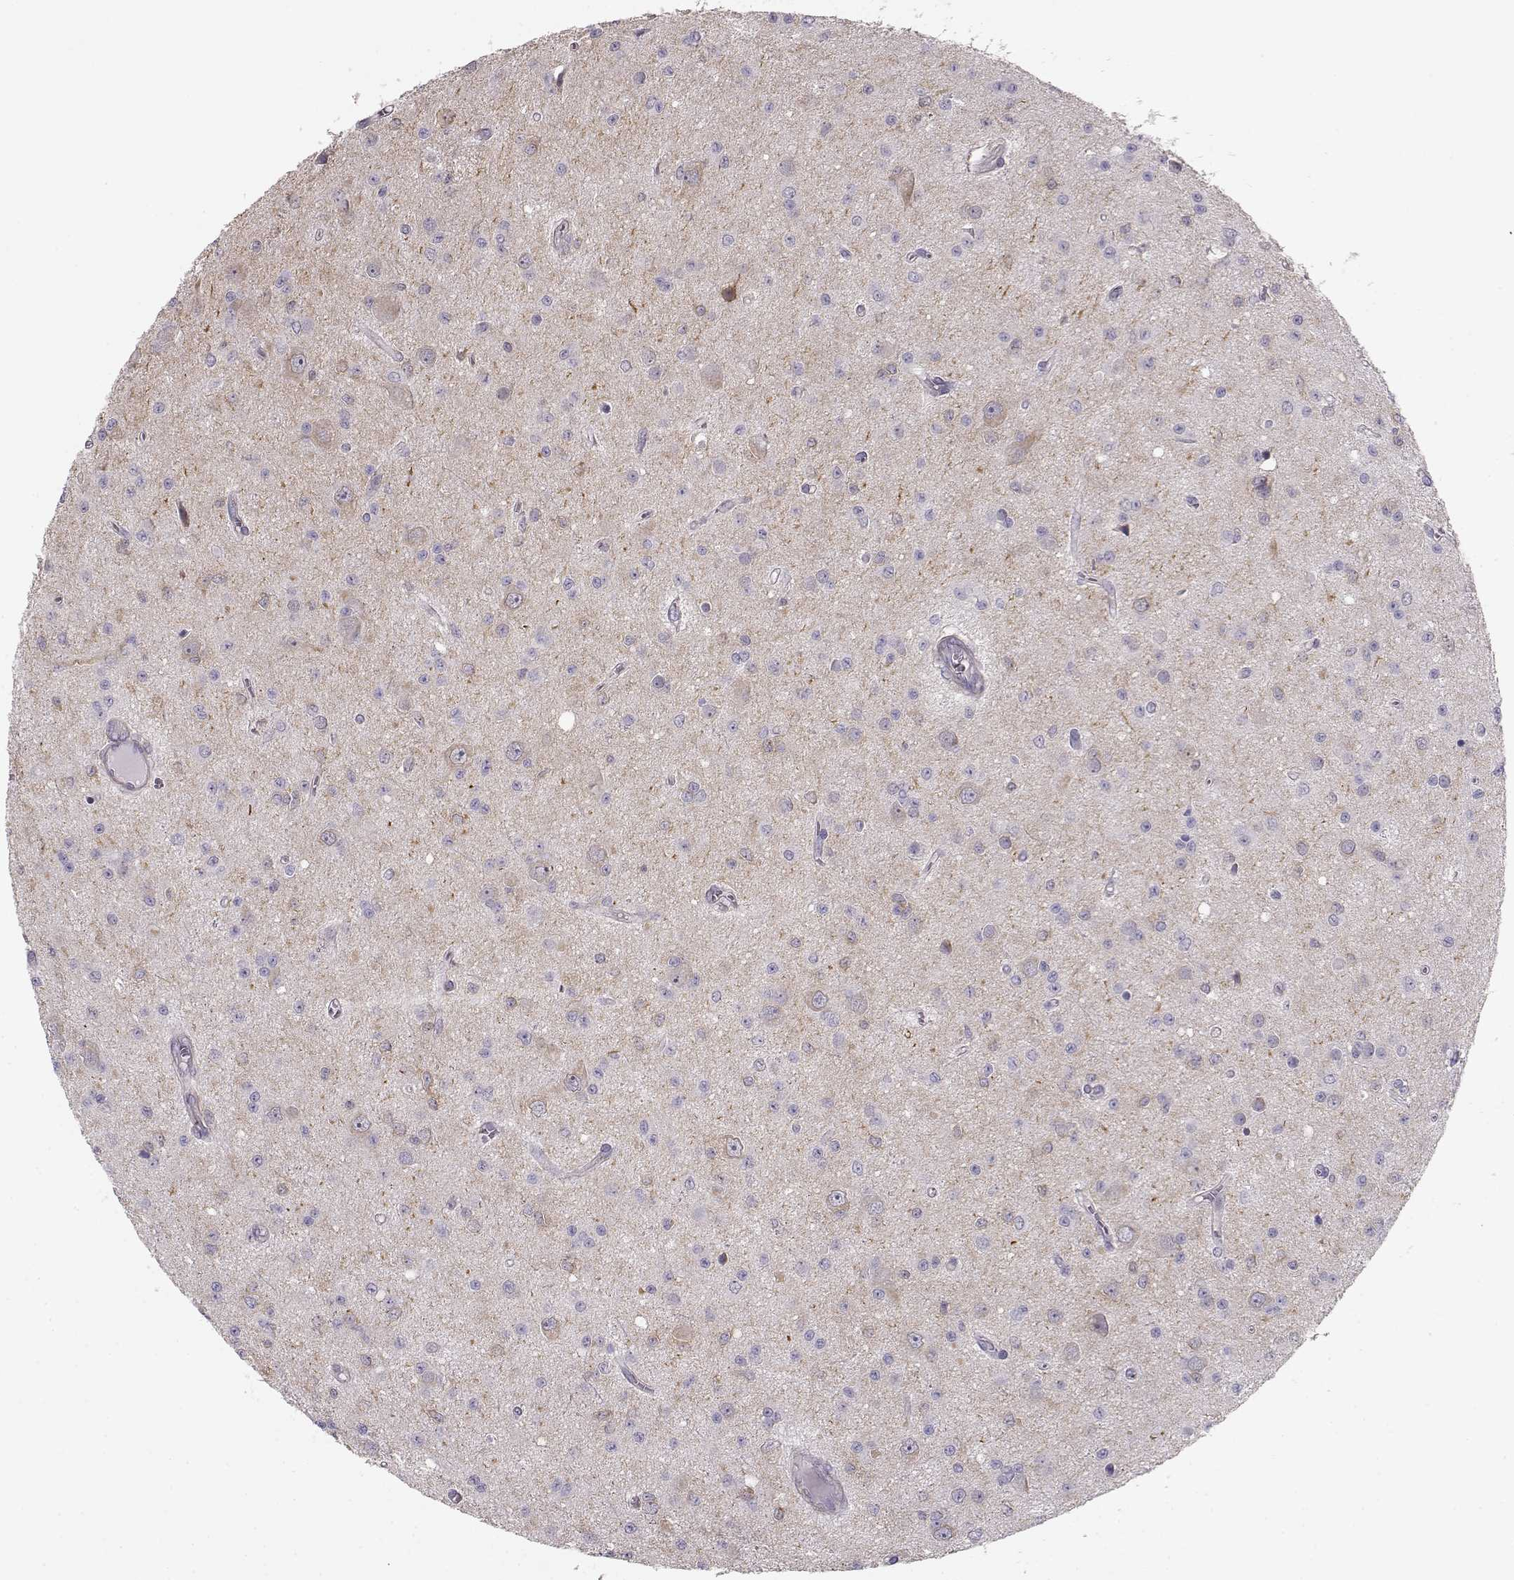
{"staining": {"intensity": "negative", "quantity": "none", "location": "none"}, "tissue": "glioma", "cell_type": "Tumor cells", "image_type": "cancer", "snomed": [{"axis": "morphology", "description": "Glioma, malignant, Low grade"}, {"axis": "topography", "description": "Brain"}], "caption": "DAB immunohistochemical staining of glioma shows no significant expression in tumor cells.", "gene": "DAPL1", "patient": {"sex": "female", "age": 45}}